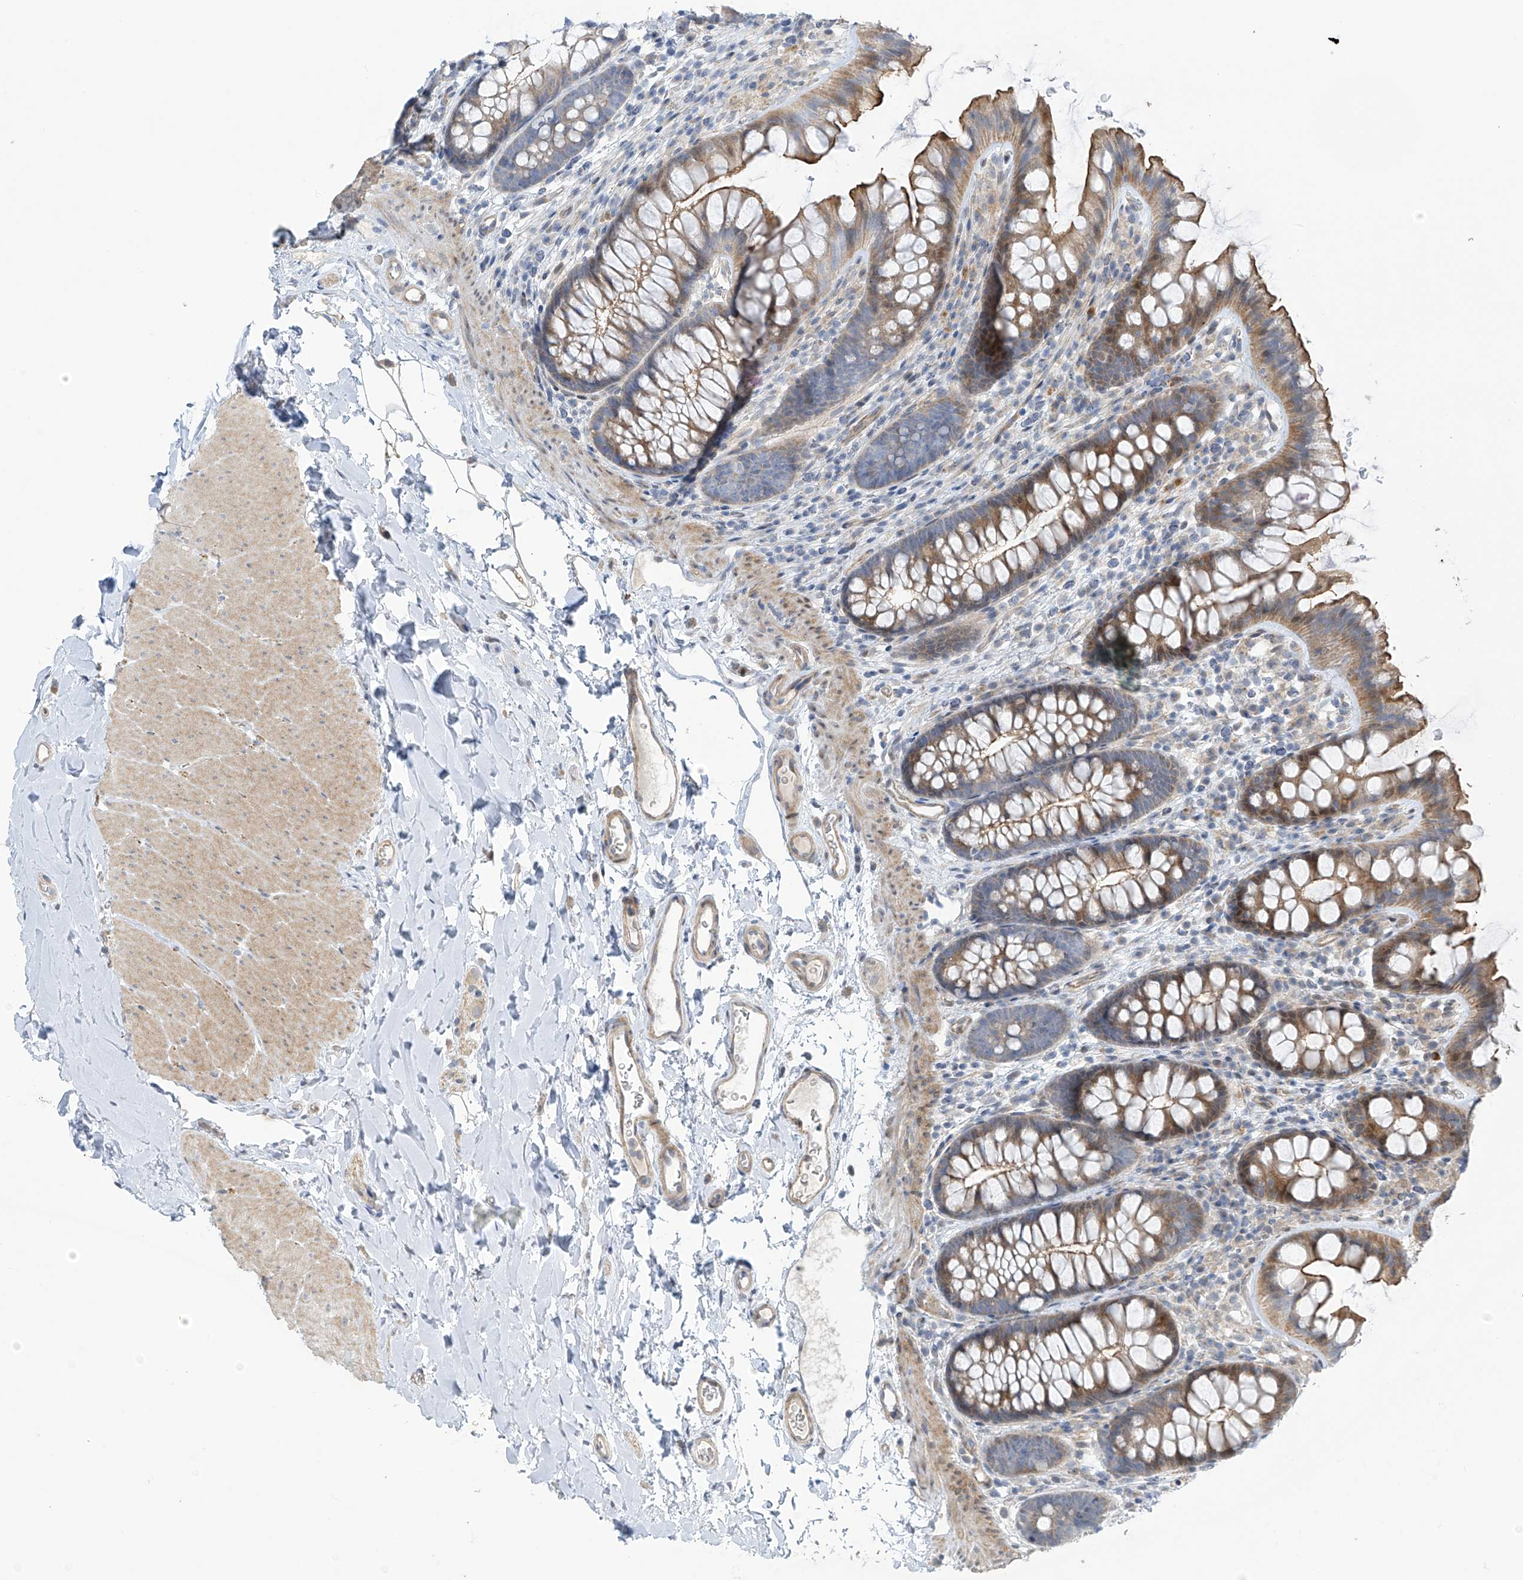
{"staining": {"intensity": "weak", "quantity": ">75%", "location": "cytoplasmic/membranous"}, "tissue": "colon", "cell_type": "Endothelial cells", "image_type": "normal", "snomed": [{"axis": "morphology", "description": "Normal tissue, NOS"}, {"axis": "topography", "description": "Colon"}], "caption": "Protein staining of unremarkable colon shows weak cytoplasmic/membranous positivity in about >75% of endothelial cells.", "gene": "ZNF641", "patient": {"sex": "female", "age": 62}}